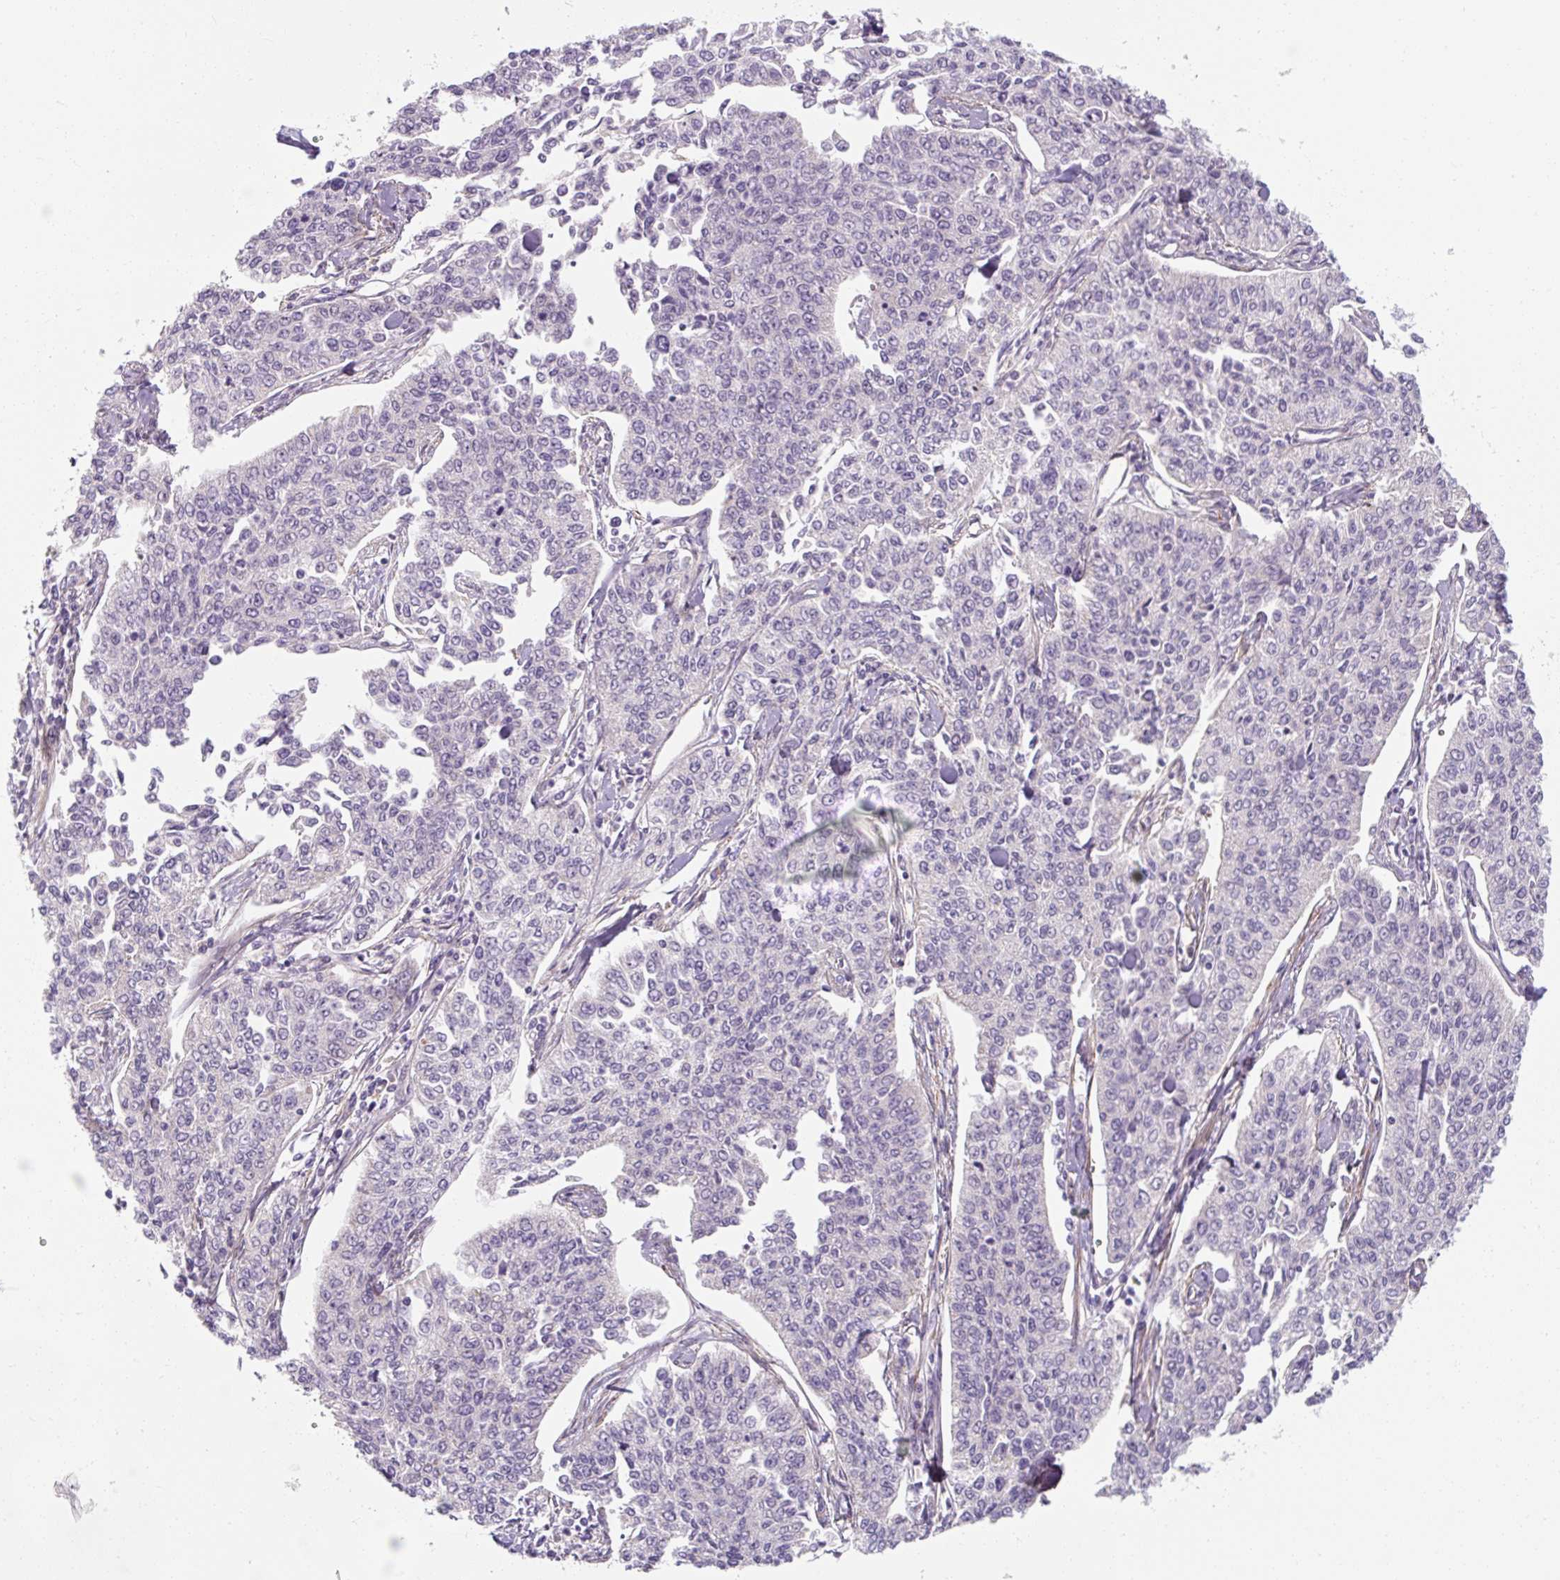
{"staining": {"intensity": "negative", "quantity": "none", "location": "none"}, "tissue": "cervical cancer", "cell_type": "Tumor cells", "image_type": "cancer", "snomed": [{"axis": "morphology", "description": "Squamous cell carcinoma, NOS"}, {"axis": "topography", "description": "Cervix"}], "caption": "Protein analysis of cervical cancer displays no significant expression in tumor cells.", "gene": "MRPS5", "patient": {"sex": "female", "age": 35}}